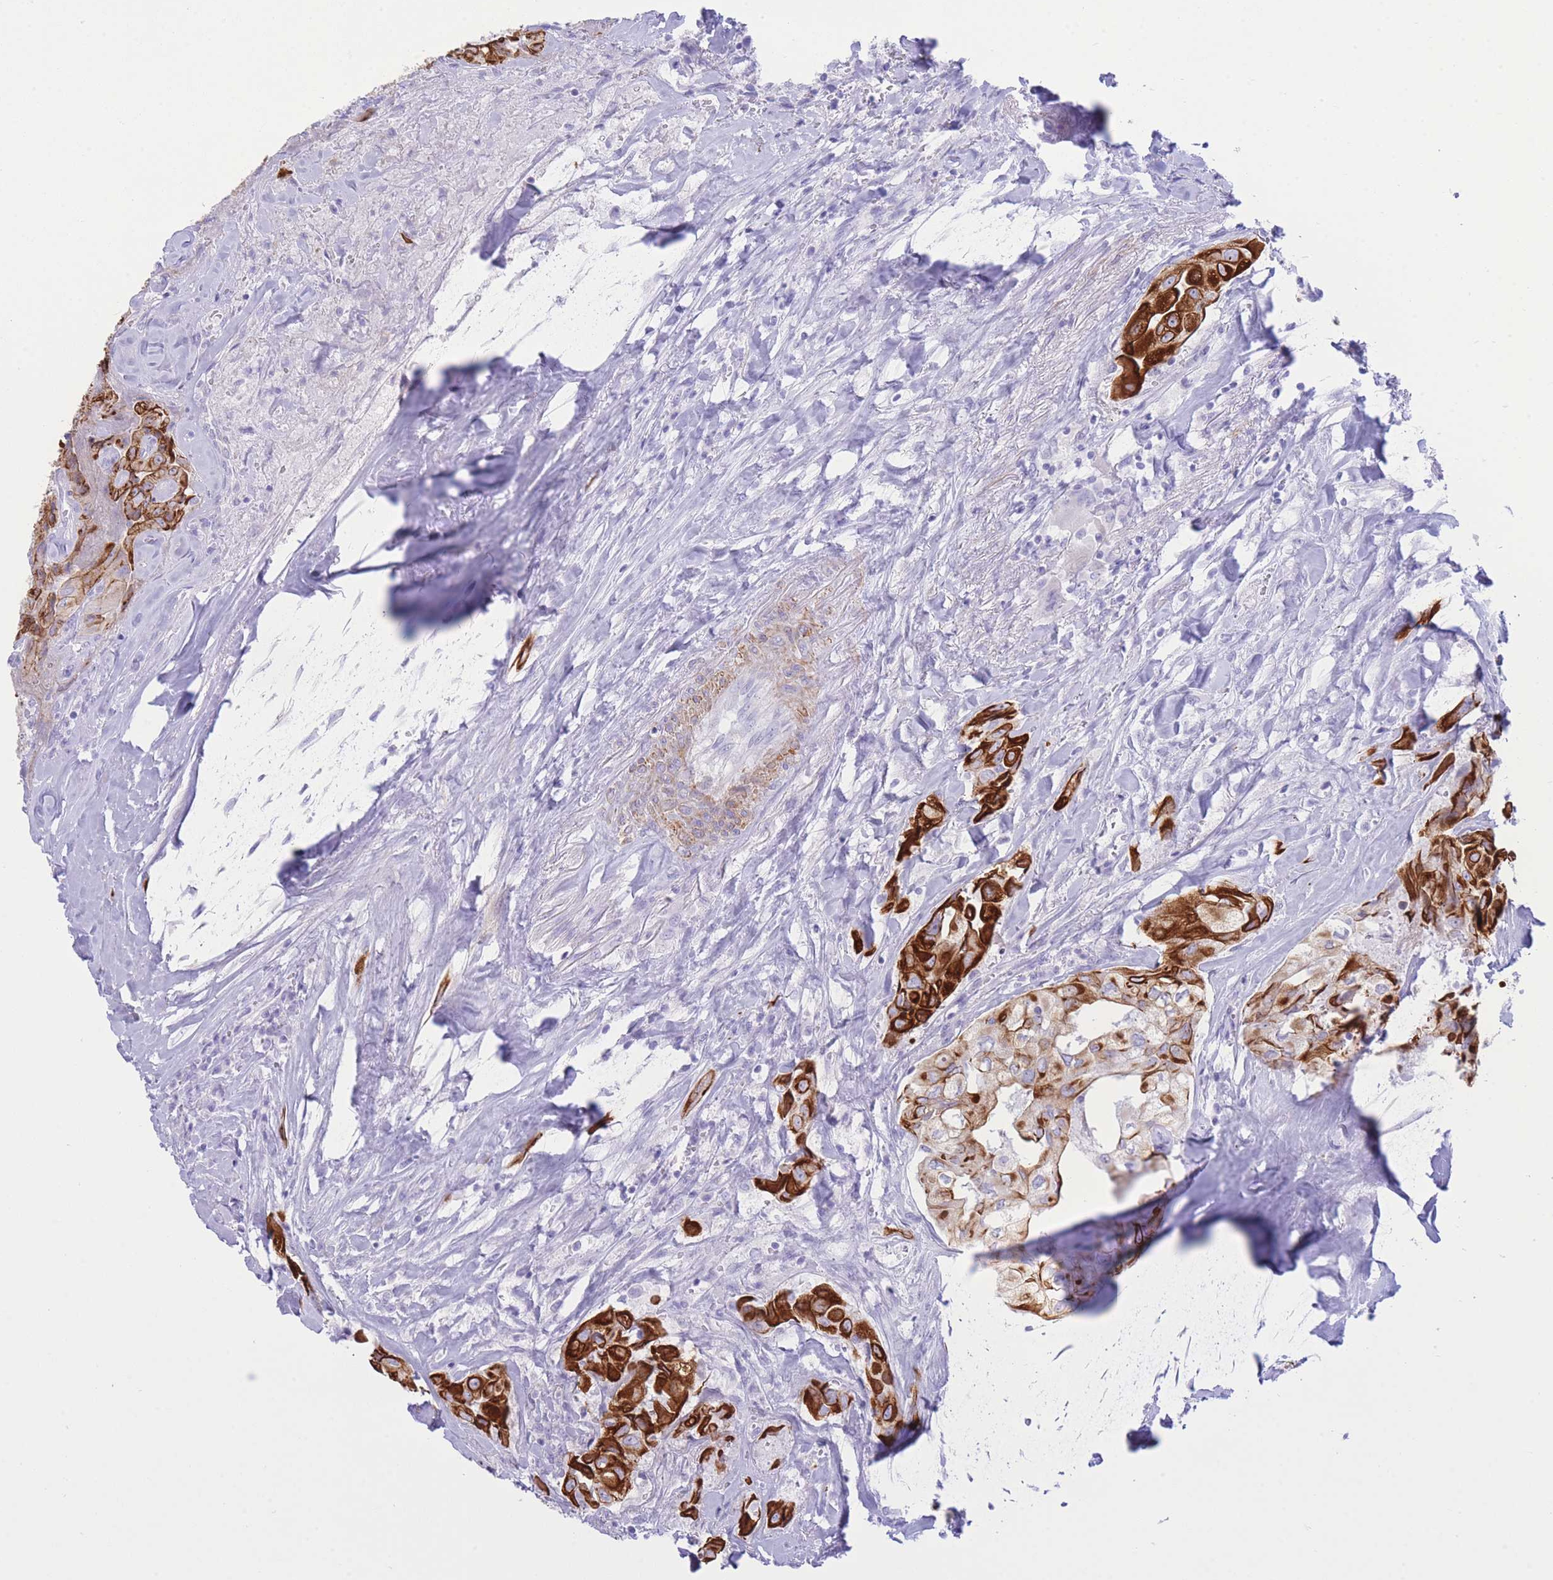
{"staining": {"intensity": "strong", "quantity": "<25%", "location": "cytoplasmic/membranous"}, "tissue": "thyroid cancer", "cell_type": "Tumor cells", "image_type": "cancer", "snomed": [{"axis": "morphology", "description": "Normal tissue, NOS"}, {"axis": "morphology", "description": "Papillary adenocarcinoma, NOS"}, {"axis": "topography", "description": "Thyroid gland"}], "caption": "The micrograph exhibits staining of thyroid papillary adenocarcinoma, revealing strong cytoplasmic/membranous protein positivity (brown color) within tumor cells. (Brightfield microscopy of DAB IHC at high magnification).", "gene": "VWA8", "patient": {"sex": "female", "age": 59}}